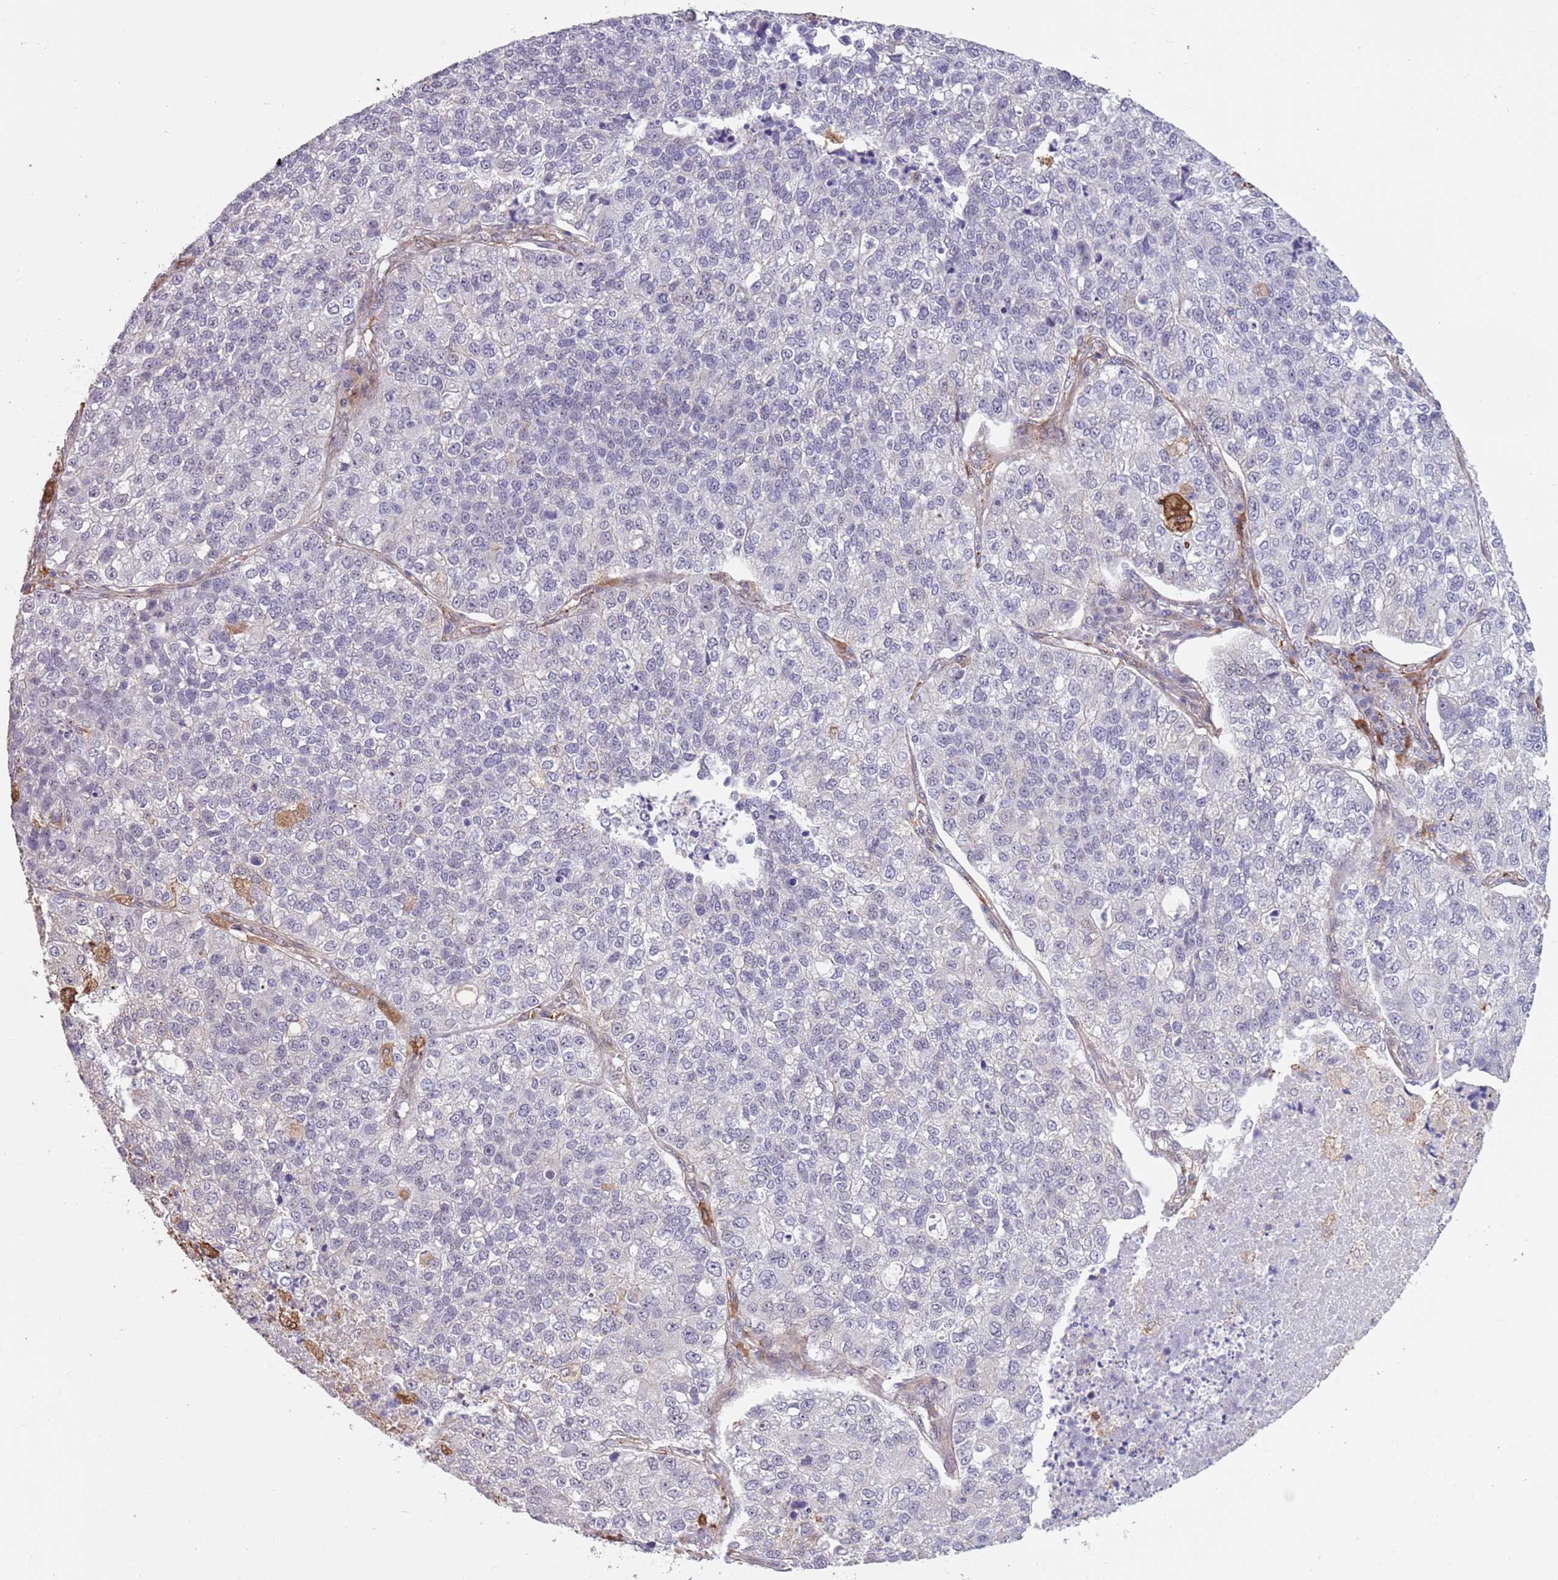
{"staining": {"intensity": "negative", "quantity": "none", "location": "none"}, "tissue": "lung cancer", "cell_type": "Tumor cells", "image_type": "cancer", "snomed": [{"axis": "morphology", "description": "Adenocarcinoma, NOS"}, {"axis": "topography", "description": "Lung"}], "caption": "Adenocarcinoma (lung) stained for a protein using IHC reveals no staining tumor cells.", "gene": "CREBZF", "patient": {"sex": "male", "age": 49}}